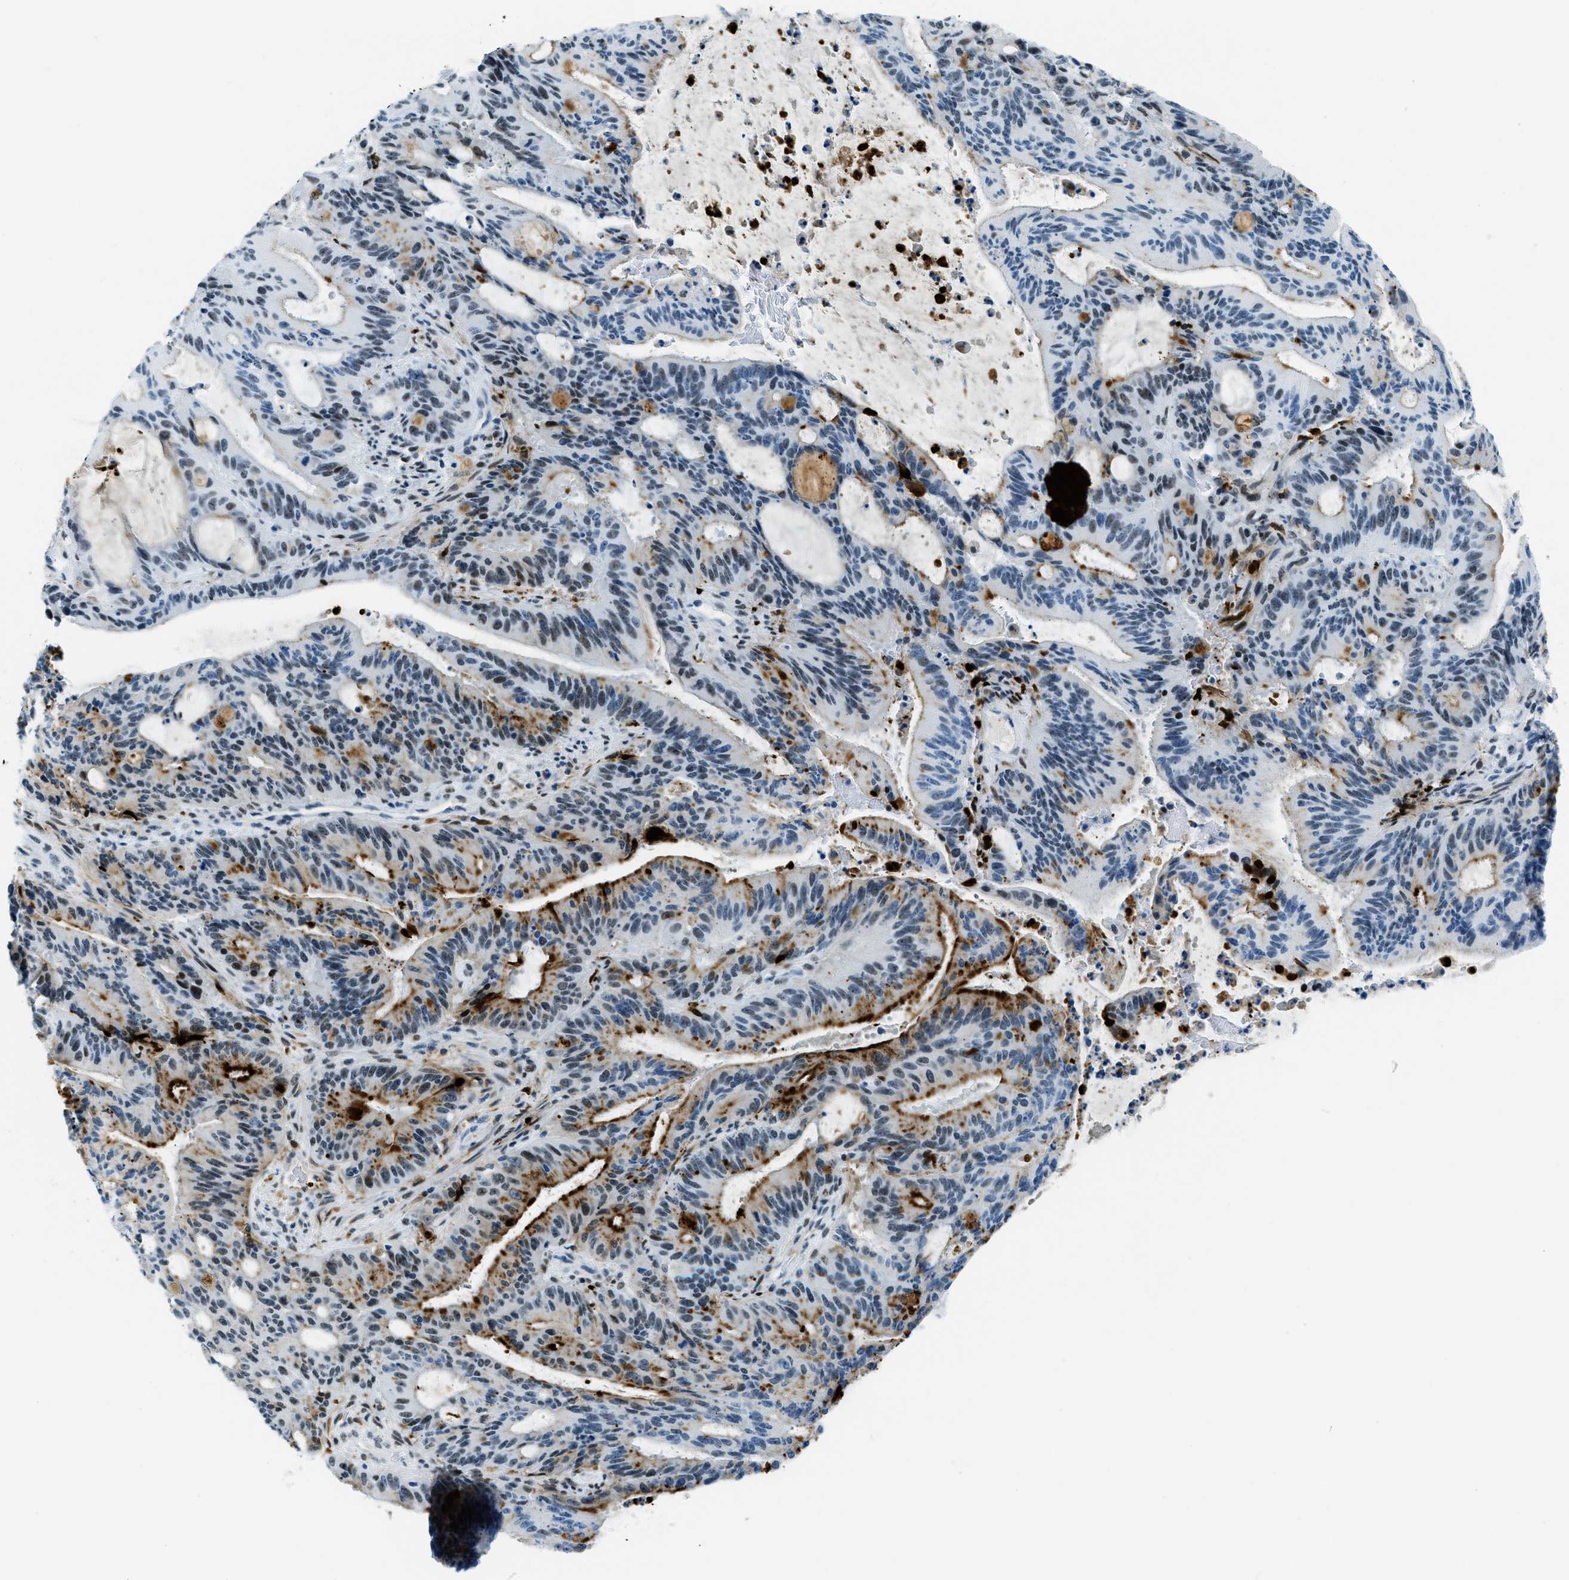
{"staining": {"intensity": "moderate", "quantity": "25%-75%", "location": "cytoplasmic/membranous,nuclear"}, "tissue": "liver cancer", "cell_type": "Tumor cells", "image_type": "cancer", "snomed": [{"axis": "morphology", "description": "Normal tissue, NOS"}, {"axis": "morphology", "description": "Cholangiocarcinoma"}, {"axis": "topography", "description": "Liver"}, {"axis": "topography", "description": "Peripheral nerve tissue"}], "caption": "A brown stain shows moderate cytoplasmic/membranous and nuclear expression of a protein in human liver cancer (cholangiocarcinoma) tumor cells. (Stains: DAB (3,3'-diaminobenzidine) in brown, nuclei in blue, Microscopy: brightfield microscopy at high magnification).", "gene": "PLA2G2A", "patient": {"sex": "female", "age": 73}}